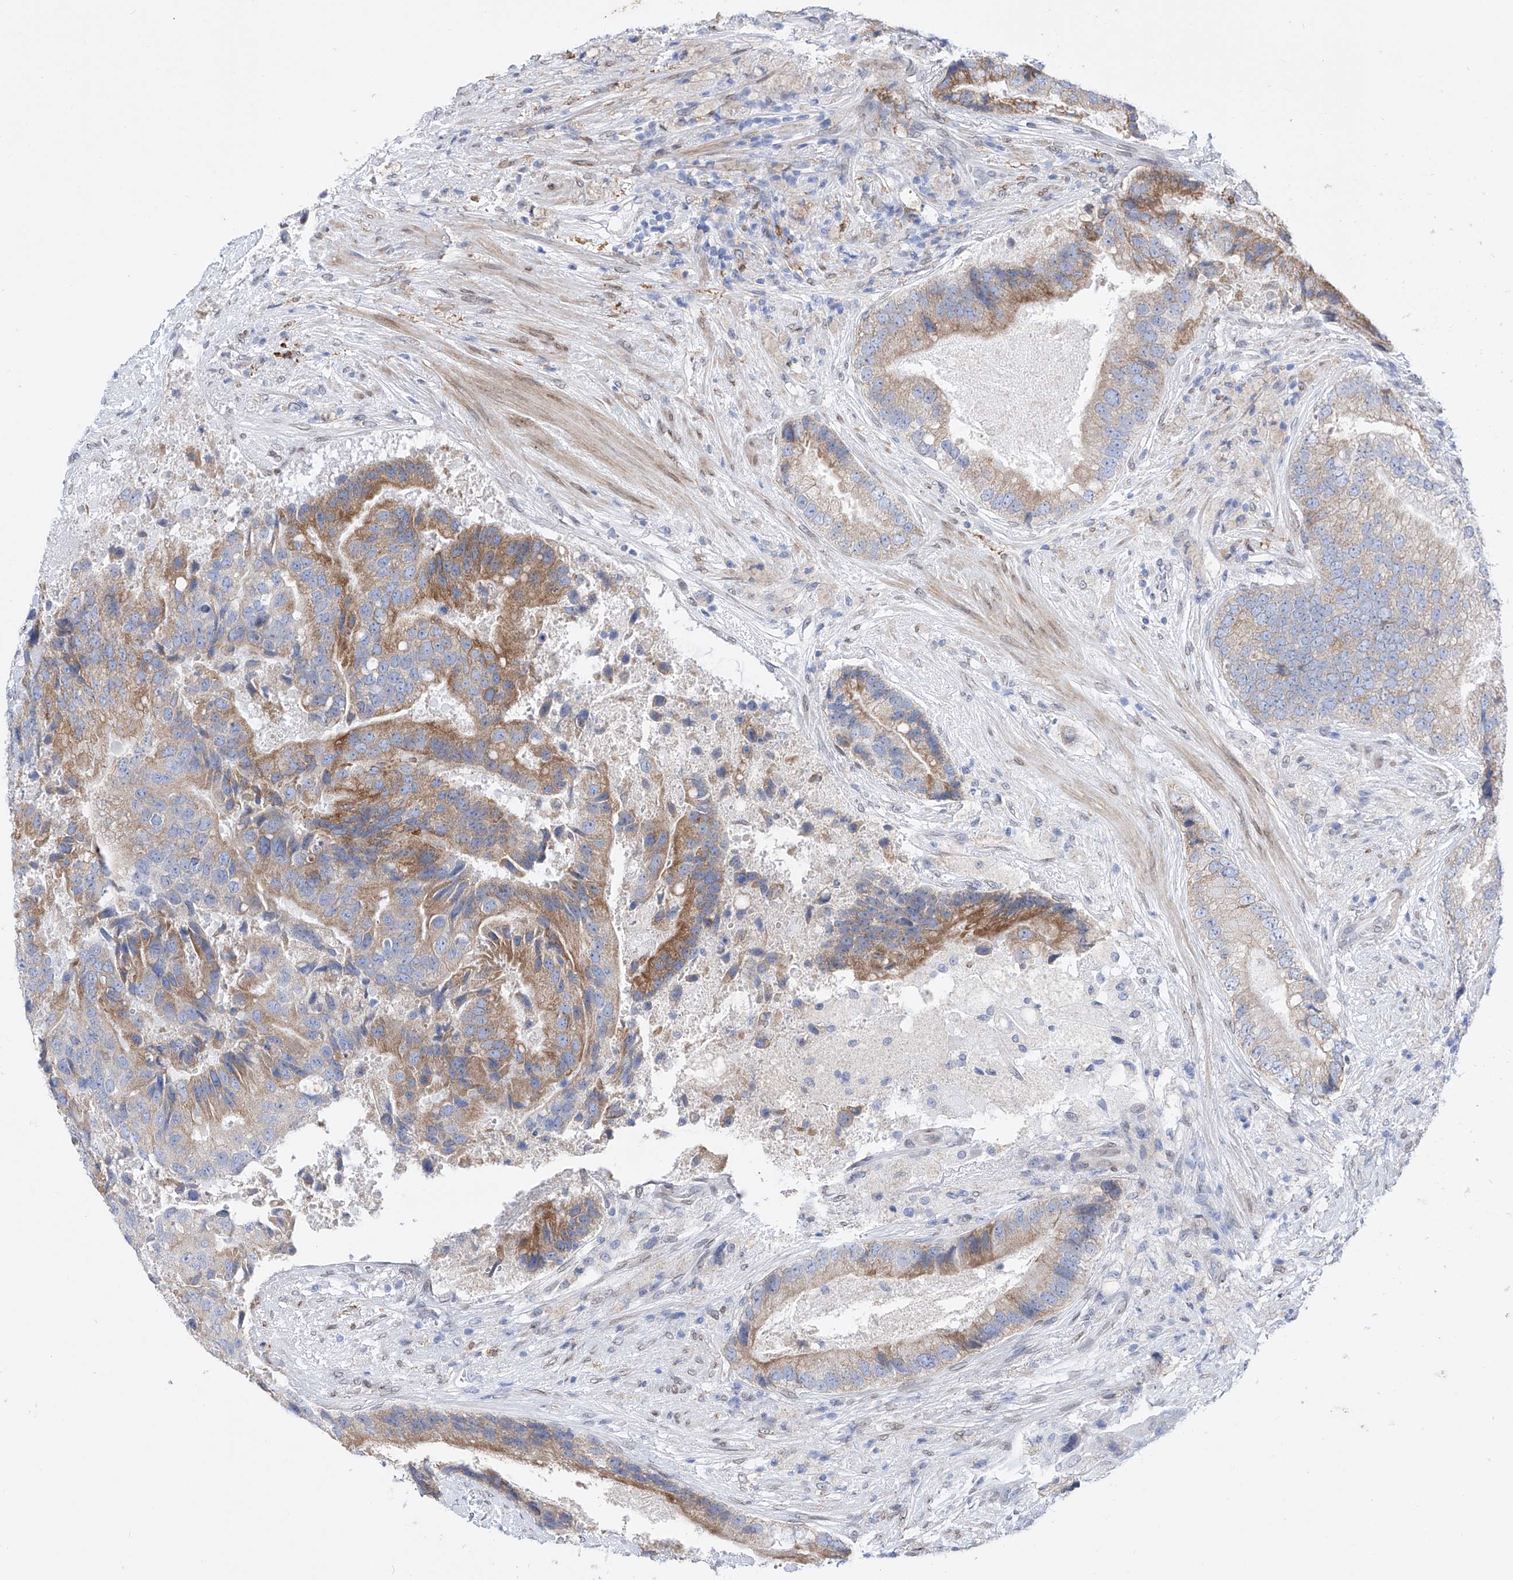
{"staining": {"intensity": "moderate", "quantity": "25%-75%", "location": "cytoplasmic/membranous"}, "tissue": "prostate cancer", "cell_type": "Tumor cells", "image_type": "cancer", "snomed": [{"axis": "morphology", "description": "Adenocarcinoma, High grade"}, {"axis": "topography", "description": "Prostate"}], "caption": "Prostate high-grade adenocarcinoma tissue reveals moderate cytoplasmic/membranous expression in about 25%-75% of tumor cells, visualized by immunohistochemistry.", "gene": "LCLAT1", "patient": {"sex": "male", "age": 70}}